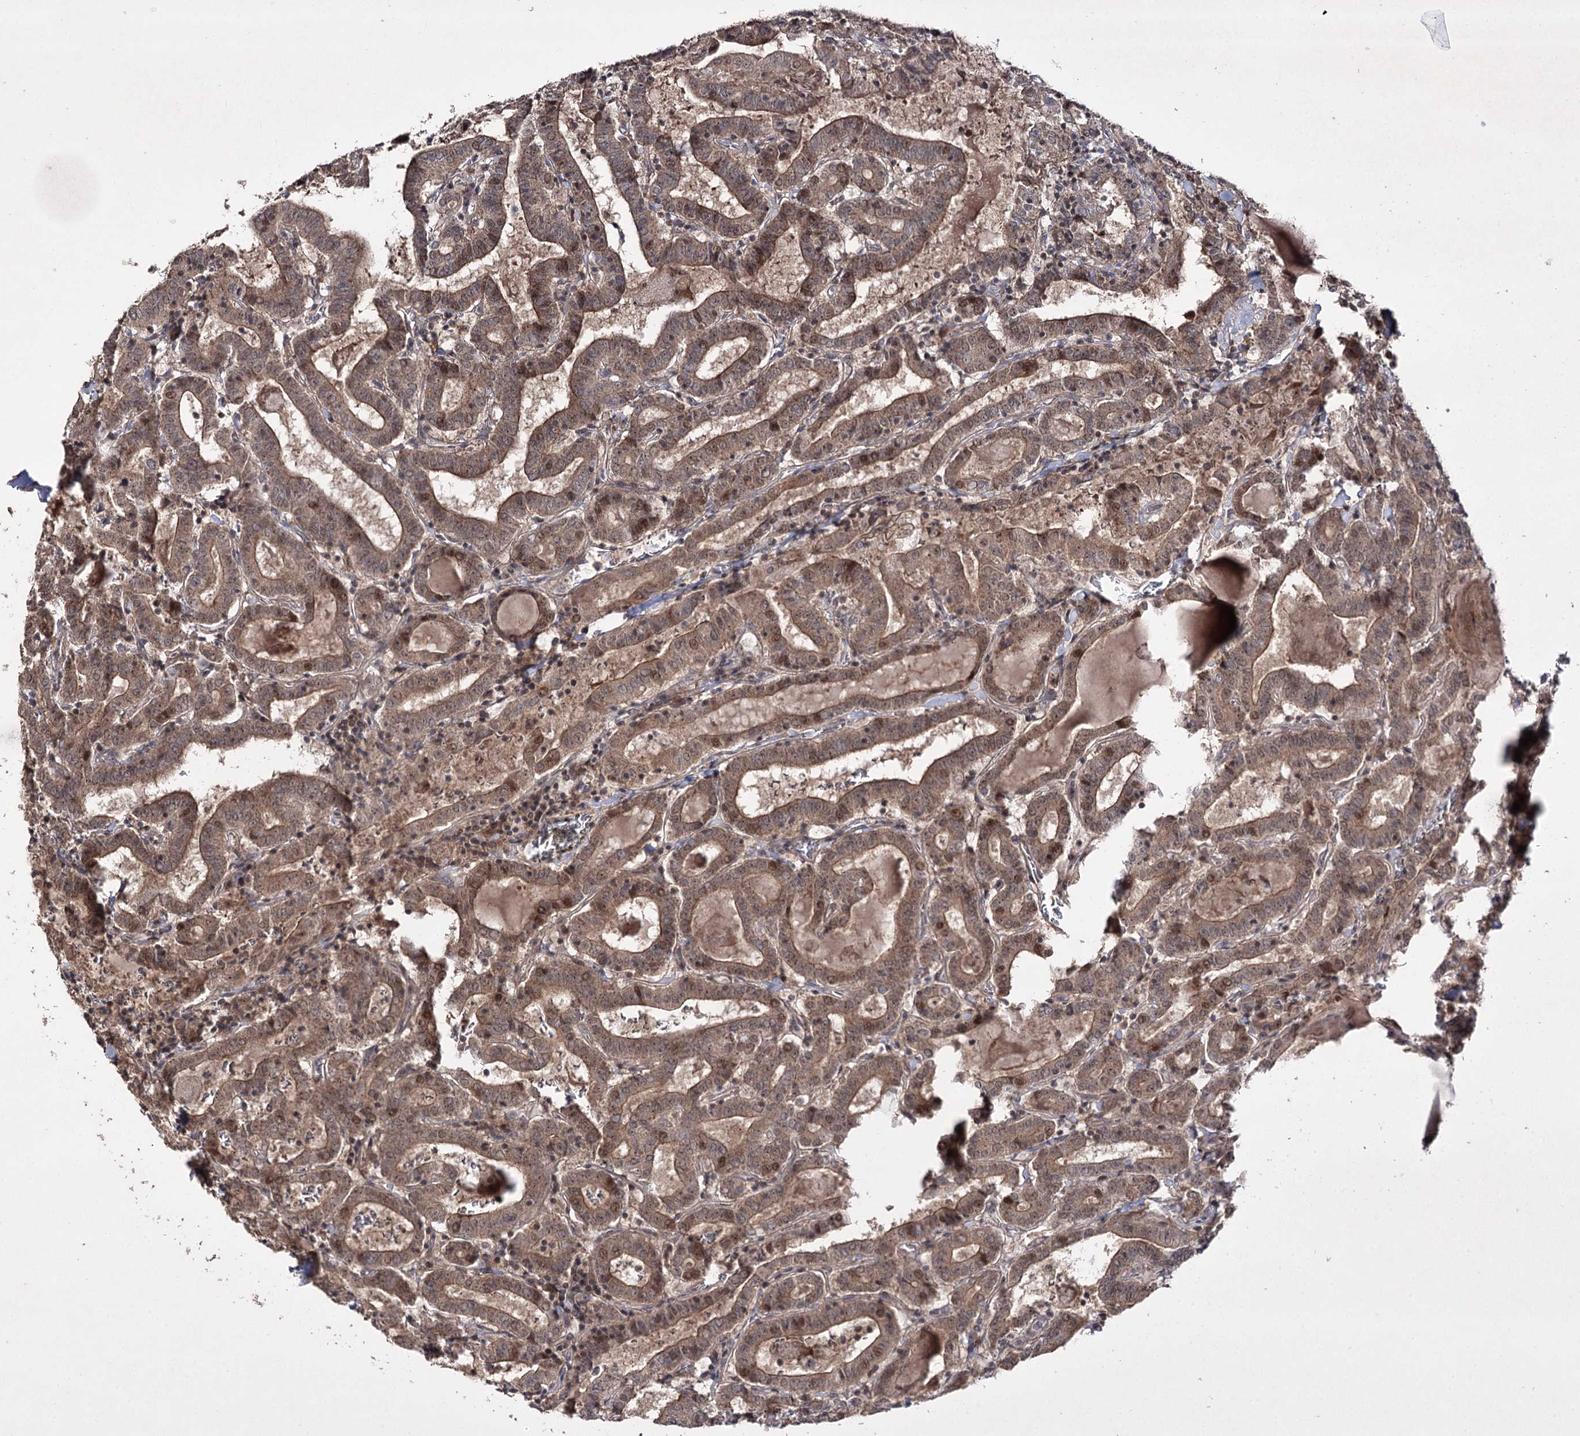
{"staining": {"intensity": "weak", "quantity": ">75%", "location": "cytoplasmic/membranous,nuclear"}, "tissue": "thyroid cancer", "cell_type": "Tumor cells", "image_type": "cancer", "snomed": [{"axis": "morphology", "description": "Papillary adenocarcinoma, NOS"}, {"axis": "topography", "description": "Thyroid gland"}], "caption": "DAB (3,3'-diaminobenzidine) immunohistochemical staining of human thyroid cancer (papillary adenocarcinoma) displays weak cytoplasmic/membranous and nuclear protein staining in approximately >75% of tumor cells.", "gene": "CCDC59", "patient": {"sex": "female", "age": 72}}